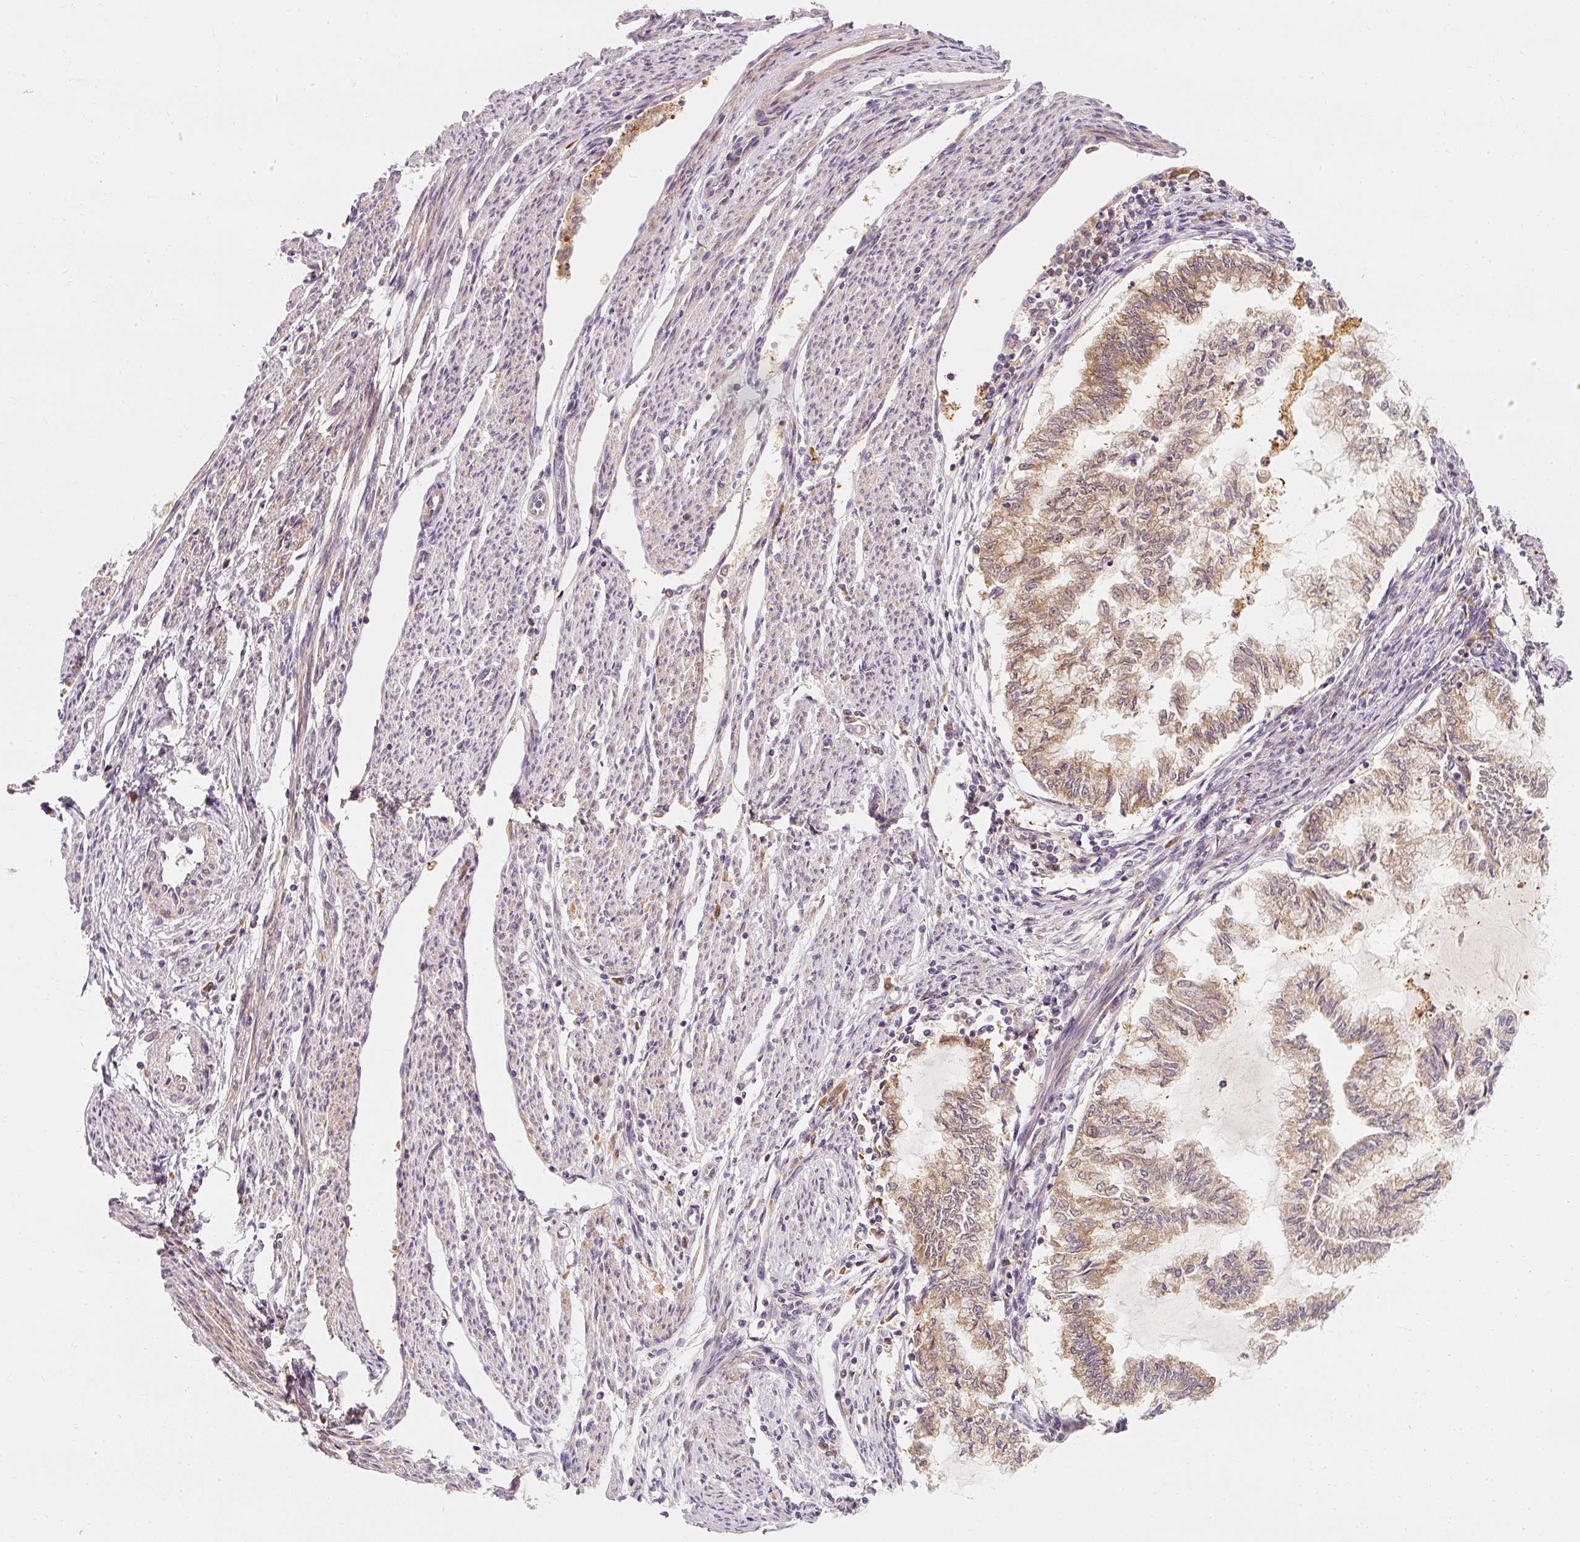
{"staining": {"intensity": "weak", "quantity": ">75%", "location": "cytoplasmic/membranous"}, "tissue": "endometrial cancer", "cell_type": "Tumor cells", "image_type": "cancer", "snomed": [{"axis": "morphology", "description": "Adenocarcinoma, NOS"}, {"axis": "topography", "description": "Endometrium"}], "caption": "Immunohistochemical staining of human adenocarcinoma (endometrial) demonstrates weak cytoplasmic/membranous protein expression in approximately >75% of tumor cells.", "gene": "EEF1A2", "patient": {"sex": "female", "age": 79}}